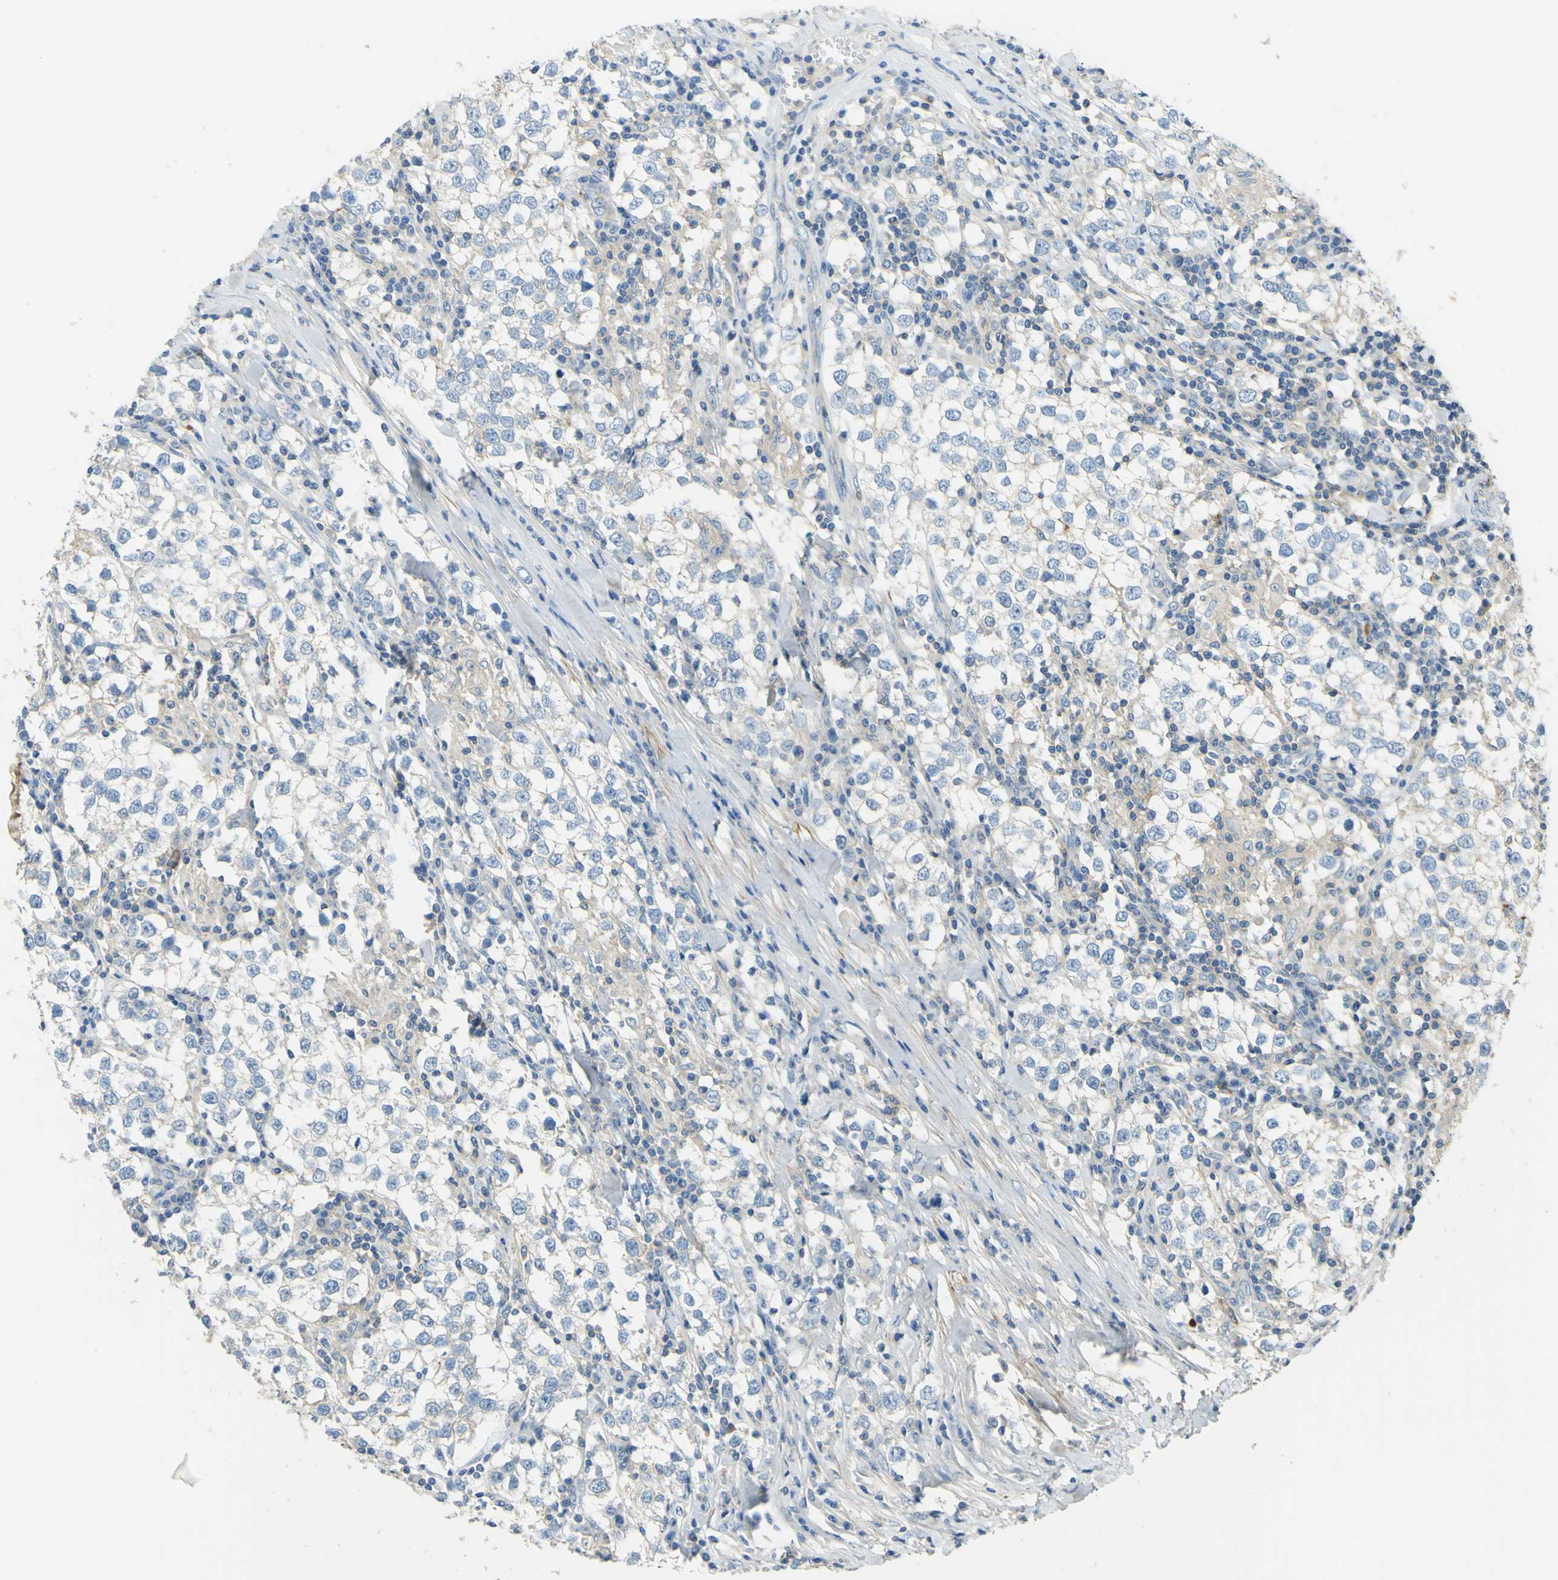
{"staining": {"intensity": "weak", "quantity": "<25%", "location": "cytoplasmic/membranous"}, "tissue": "testis cancer", "cell_type": "Tumor cells", "image_type": "cancer", "snomed": [{"axis": "morphology", "description": "Seminoma, NOS"}, {"axis": "morphology", "description": "Carcinoma, Embryonal, NOS"}, {"axis": "topography", "description": "Testis"}], "caption": "IHC photomicrograph of neoplastic tissue: seminoma (testis) stained with DAB reveals no significant protein expression in tumor cells.", "gene": "OGN", "patient": {"sex": "male", "age": 36}}